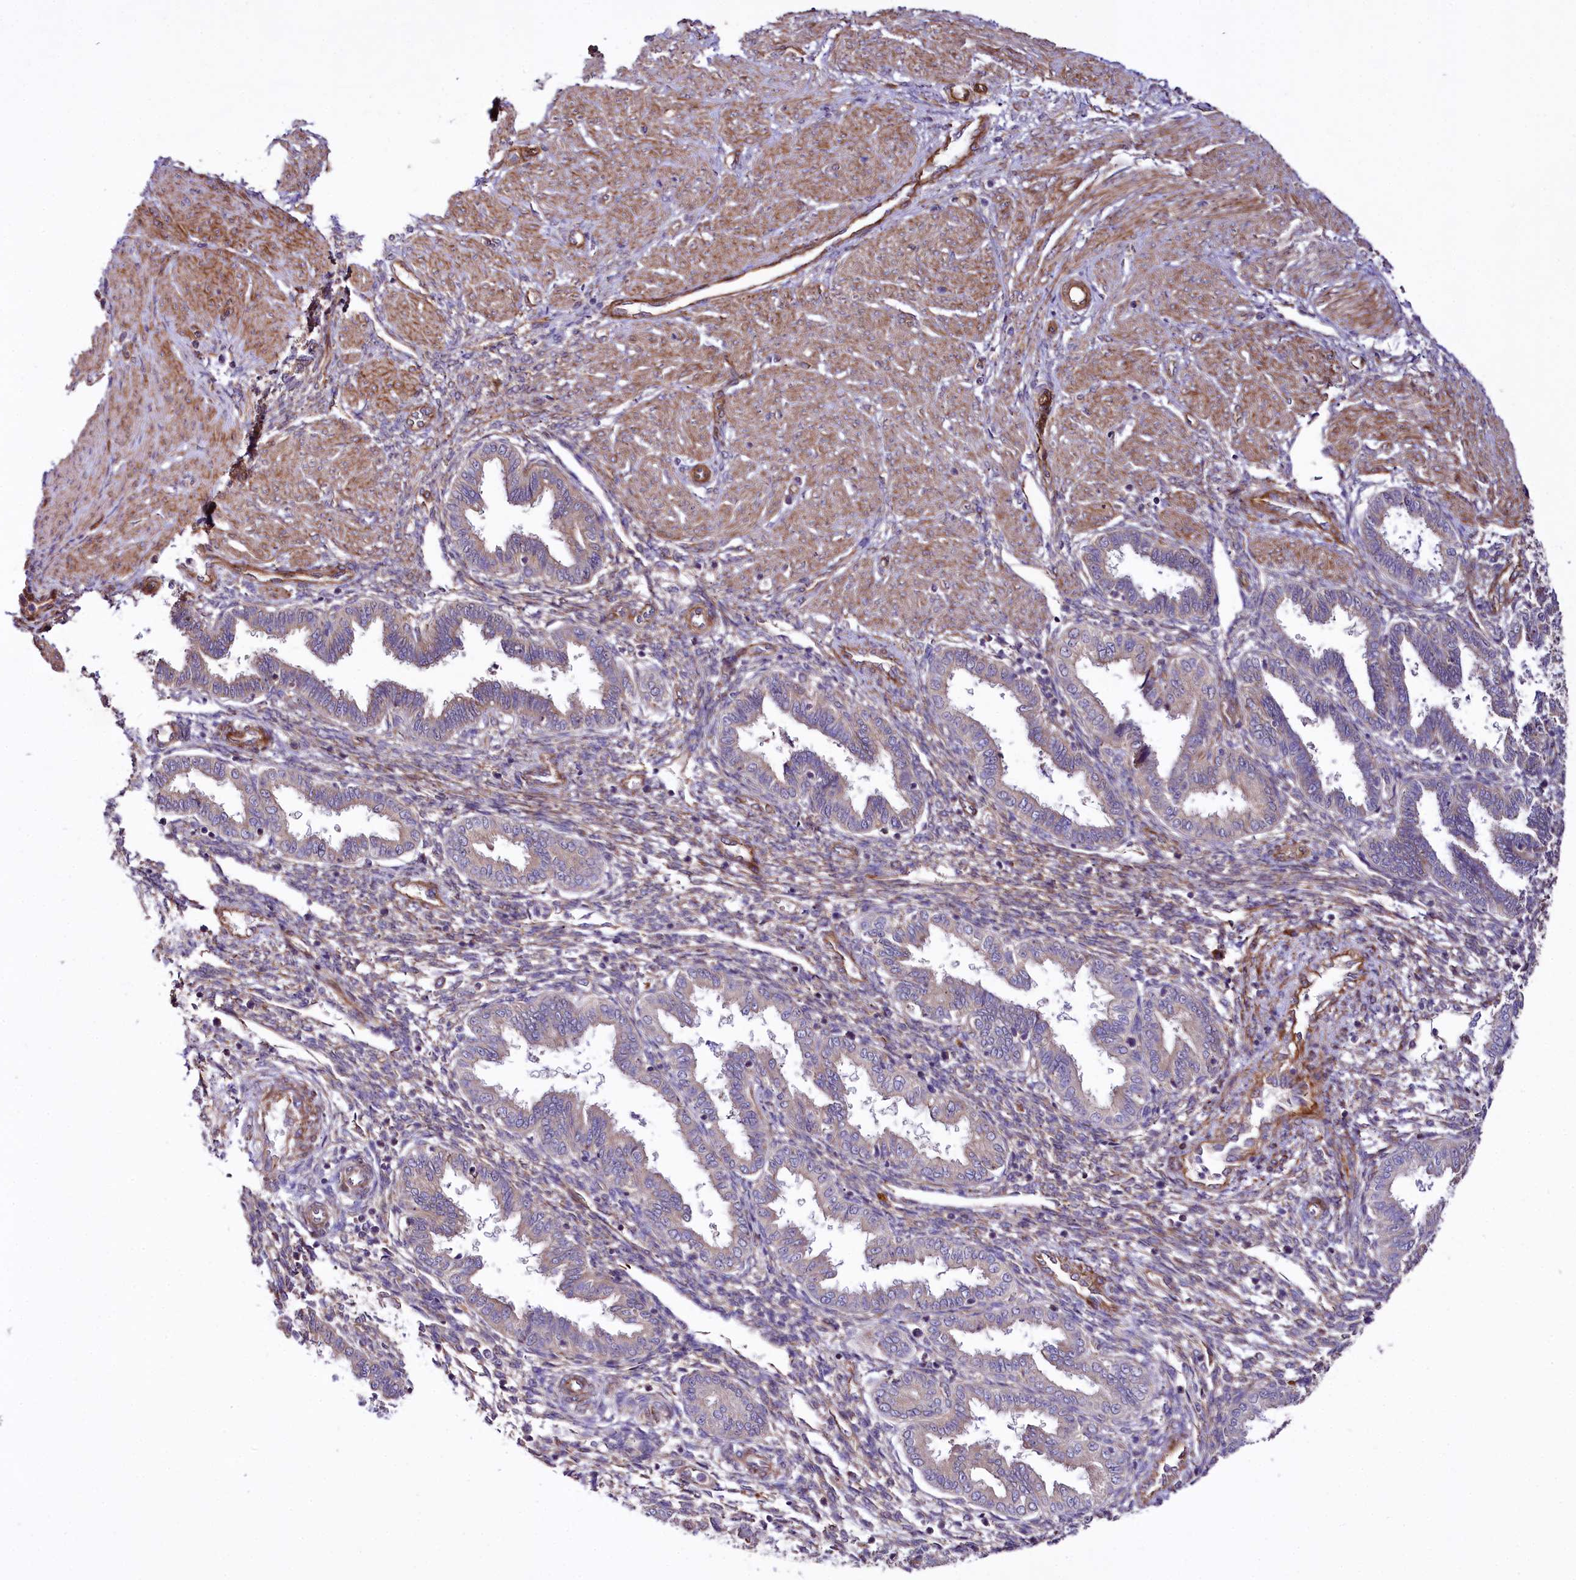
{"staining": {"intensity": "weak", "quantity": "25%-75%", "location": "cytoplasmic/membranous"}, "tissue": "endometrium", "cell_type": "Cells in endometrial stroma", "image_type": "normal", "snomed": [{"axis": "morphology", "description": "Normal tissue, NOS"}, {"axis": "topography", "description": "Endometrium"}], "caption": "Immunohistochemistry histopathology image of benign human endometrium stained for a protein (brown), which demonstrates low levels of weak cytoplasmic/membranous expression in approximately 25%-75% of cells in endometrial stroma.", "gene": "SPATS2", "patient": {"sex": "female", "age": 33}}